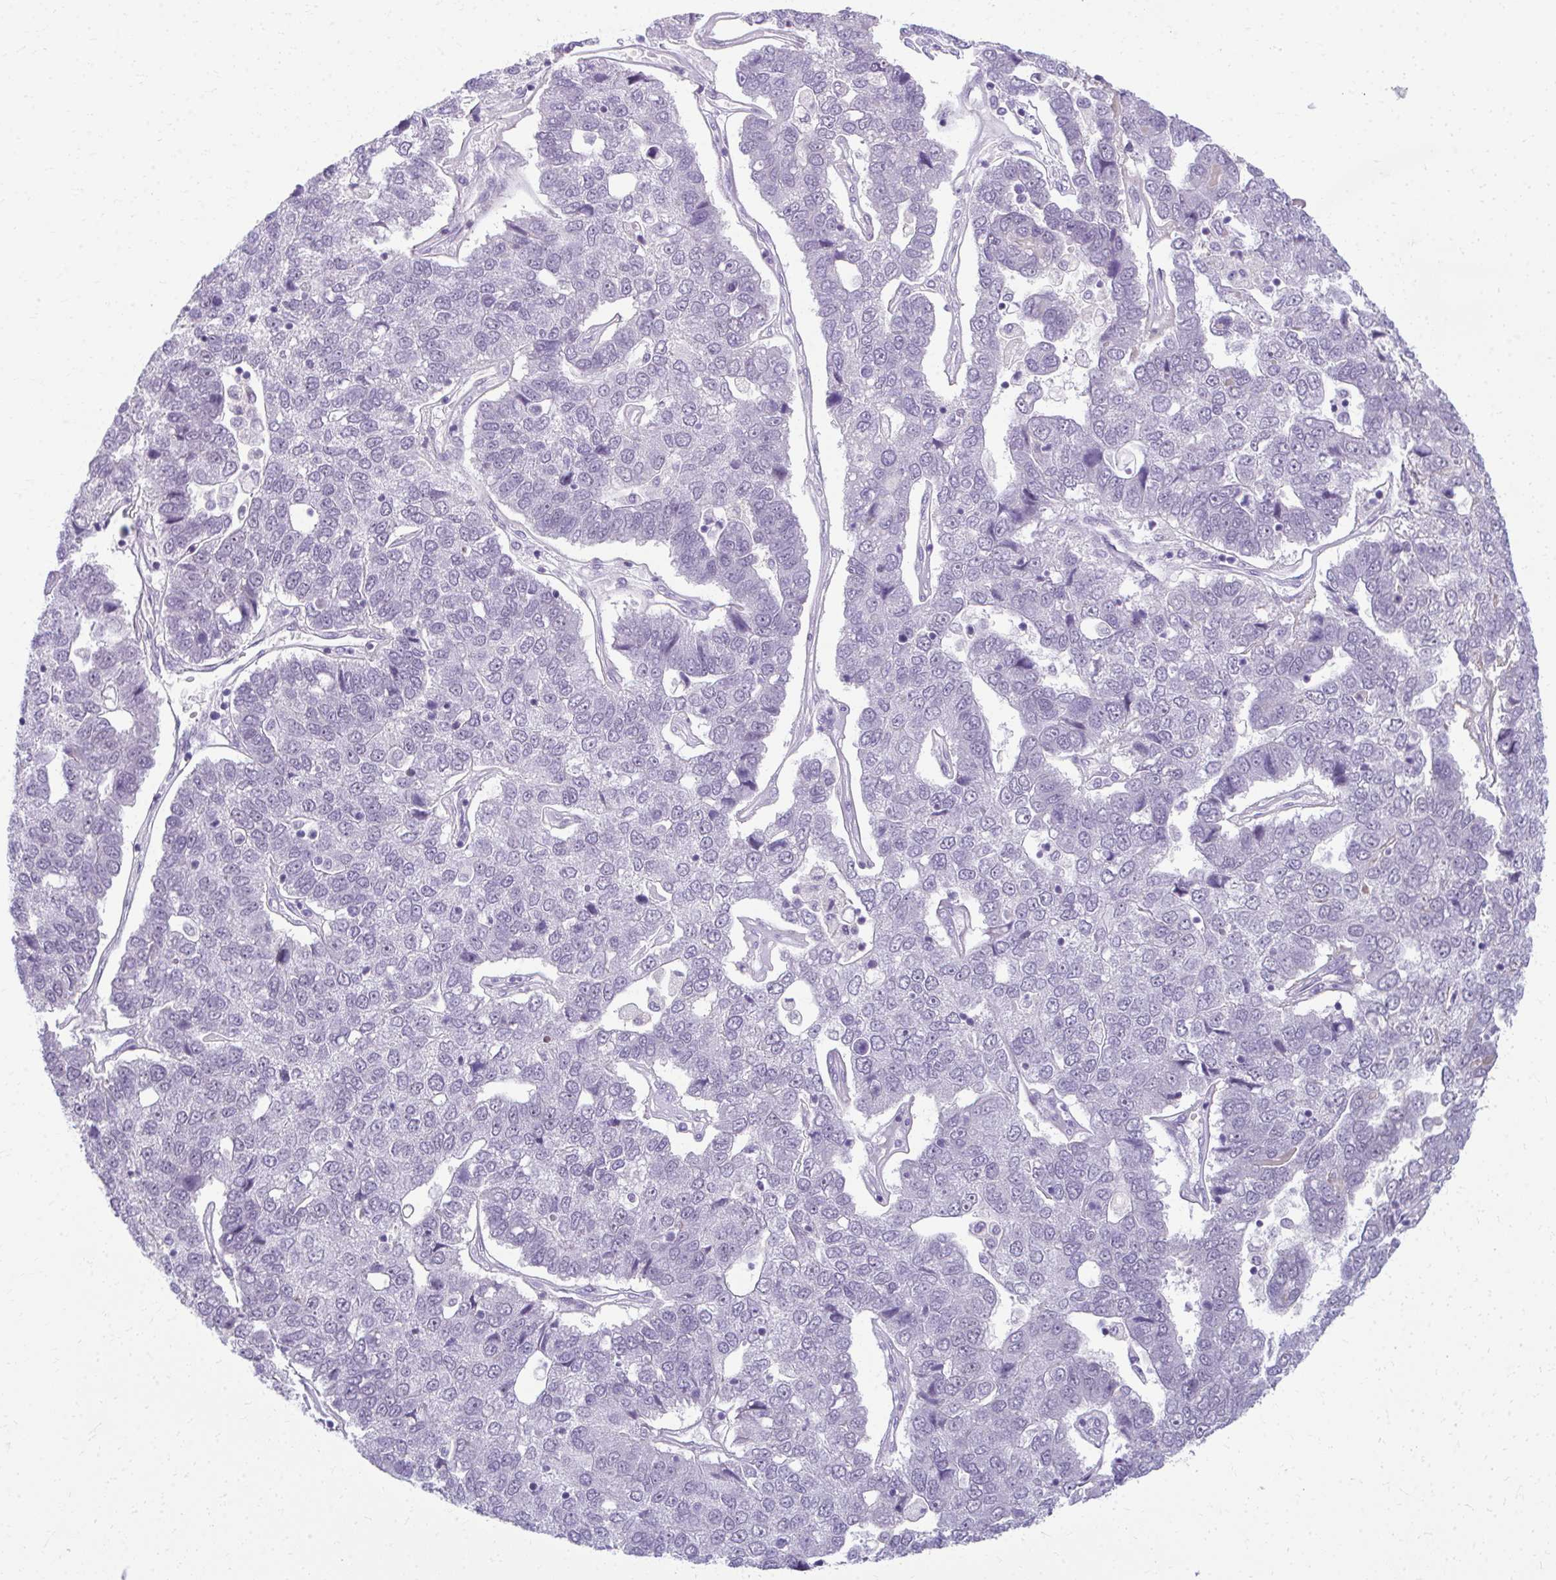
{"staining": {"intensity": "negative", "quantity": "none", "location": "none"}, "tissue": "pancreatic cancer", "cell_type": "Tumor cells", "image_type": "cancer", "snomed": [{"axis": "morphology", "description": "Adenocarcinoma, NOS"}, {"axis": "topography", "description": "Pancreas"}], "caption": "Micrograph shows no protein positivity in tumor cells of pancreatic cancer (adenocarcinoma) tissue.", "gene": "MAF1", "patient": {"sex": "female", "age": 61}}